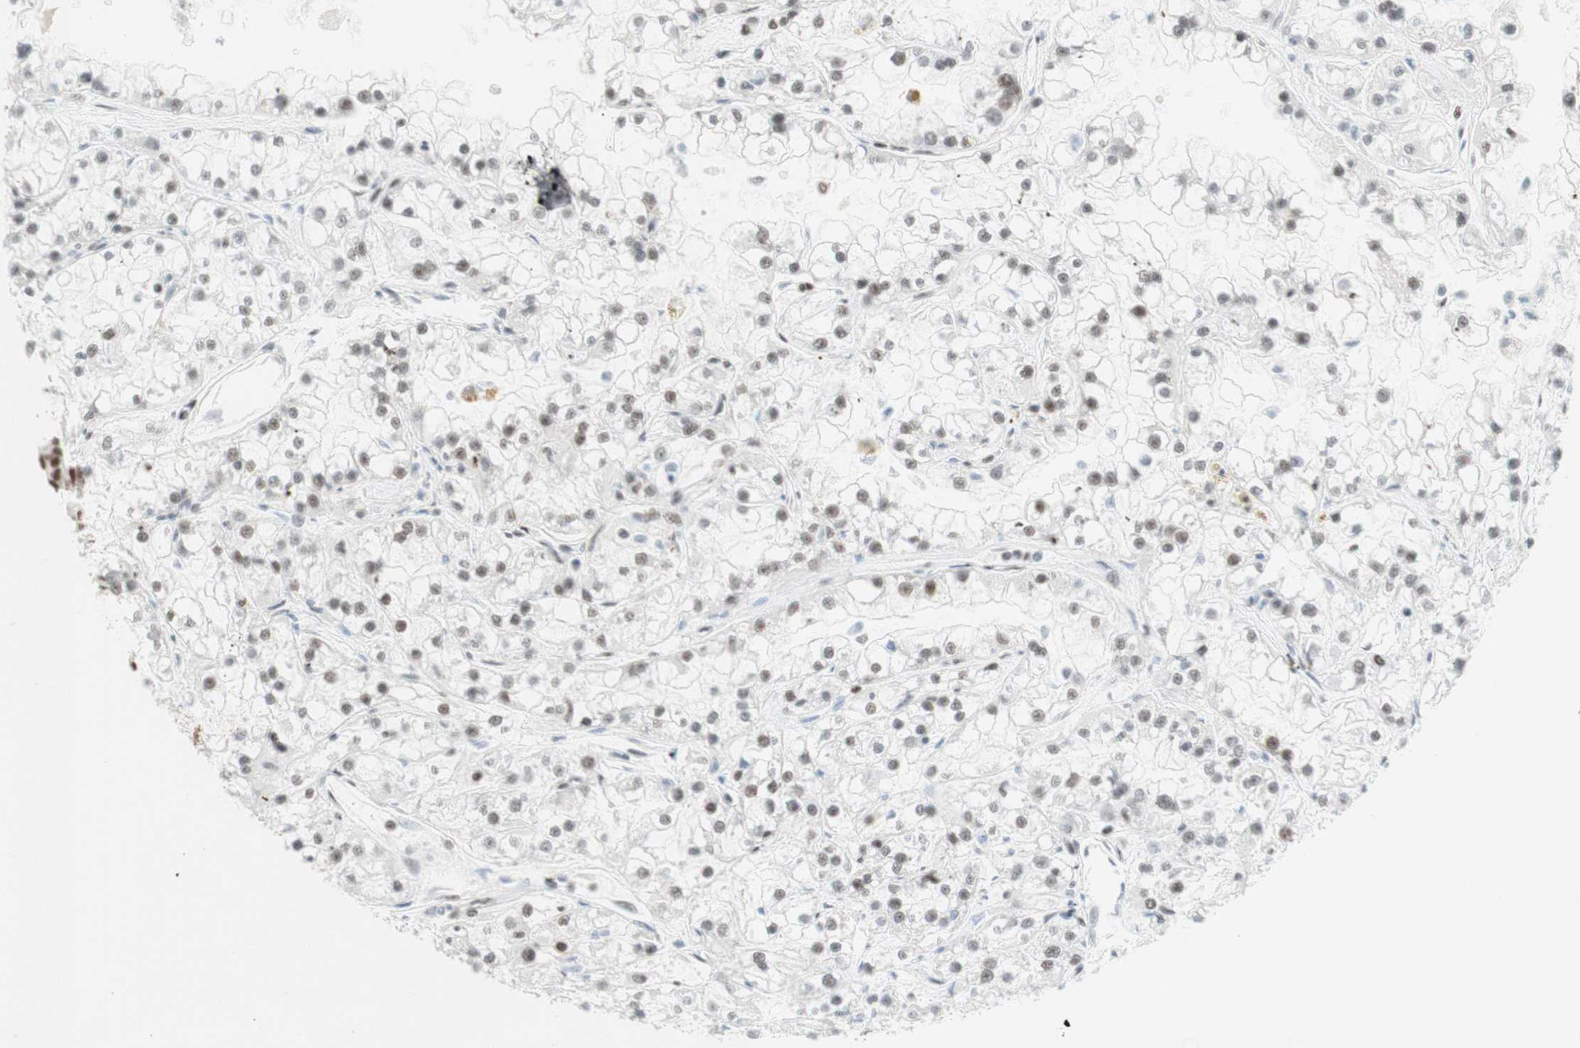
{"staining": {"intensity": "weak", "quantity": "<25%", "location": "nuclear"}, "tissue": "renal cancer", "cell_type": "Tumor cells", "image_type": "cancer", "snomed": [{"axis": "morphology", "description": "Adenocarcinoma, NOS"}, {"axis": "topography", "description": "Kidney"}], "caption": "High magnification brightfield microscopy of renal cancer stained with DAB (3,3'-diaminobenzidine) (brown) and counterstained with hematoxylin (blue): tumor cells show no significant staining.", "gene": "RNF20", "patient": {"sex": "female", "age": 52}}